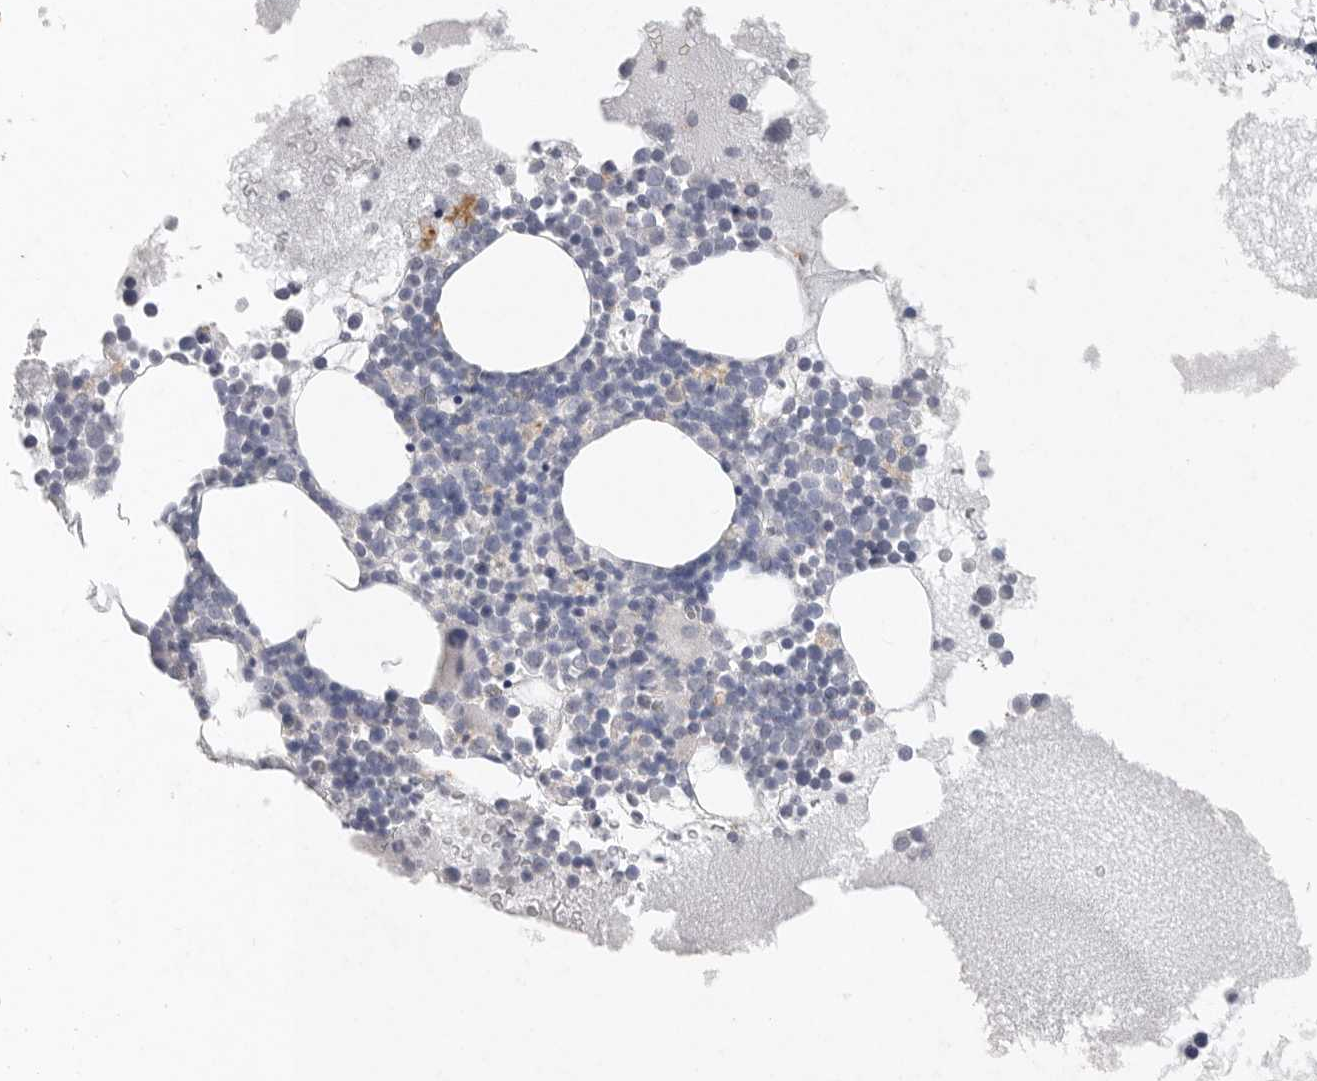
{"staining": {"intensity": "negative", "quantity": "none", "location": "none"}, "tissue": "bone marrow", "cell_type": "Hematopoietic cells", "image_type": "normal", "snomed": [{"axis": "morphology", "description": "Normal tissue, NOS"}, {"axis": "morphology", "description": "Inflammation, NOS"}, {"axis": "topography", "description": "Bone marrow"}], "caption": "Histopathology image shows no protein staining in hematopoietic cells of normal bone marrow.", "gene": "REG4", "patient": {"sex": "female", "age": 45}}